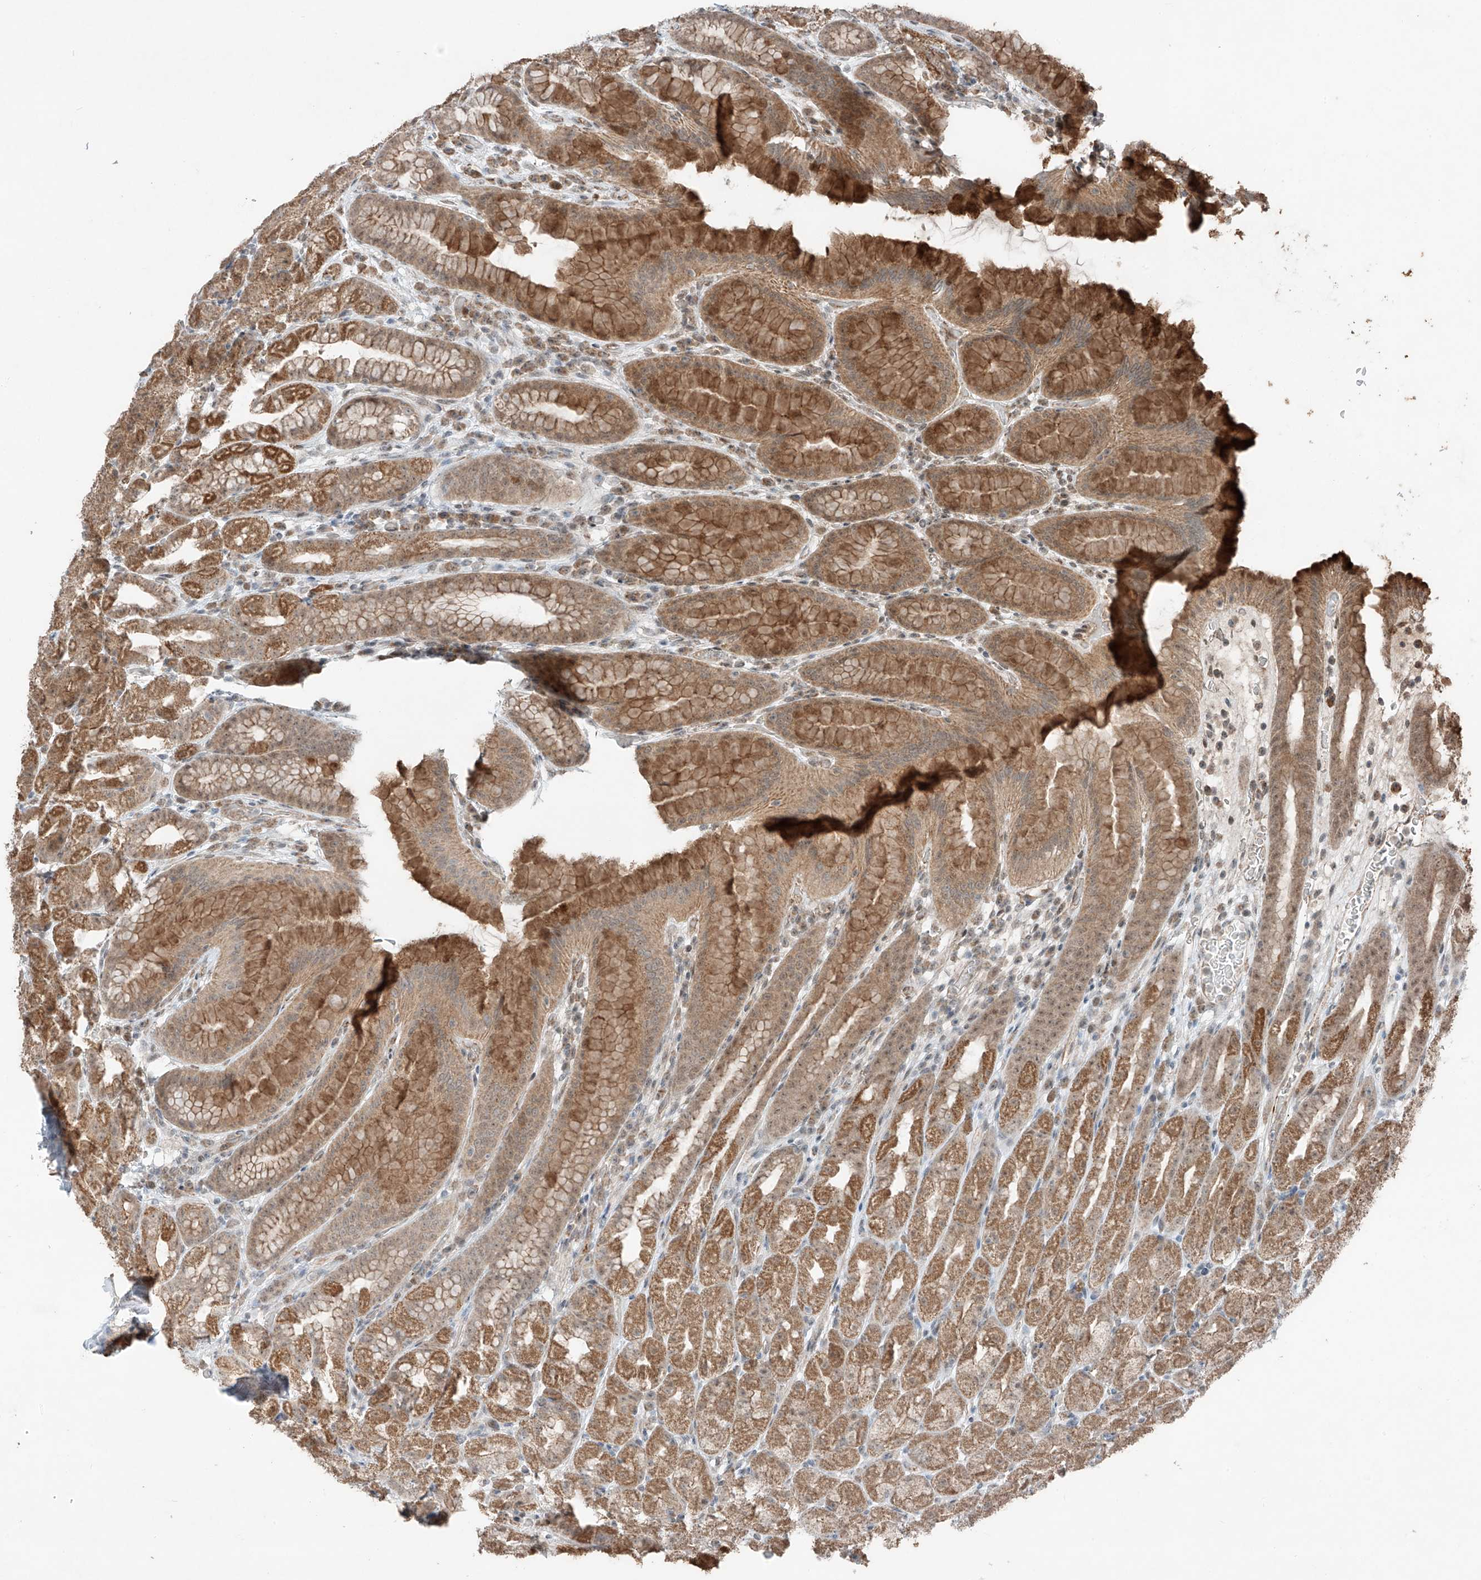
{"staining": {"intensity": "moderate", "quantity": ">75%", "location": "cytoplasmic/membranous"}, "tissue": "stomach", "cell_type": "Glandular cells", "image_type": "normal", "snomed": [{"axis": "morphology", "description": "Normal tissue, NOS"}, {"axis": "topography", "description": "Stomach, upper"}], "caption": "A micrograph of stomach stained for a protein reveals moderate cytoplasmic/membranous brown staining in glandular cells. (DAB (3,3'-diaminobenzidine) IHC with brightfield microscopy, high magnification).", "gene": "ZNF620", "patient": {"sex": "male", "age": 68}}